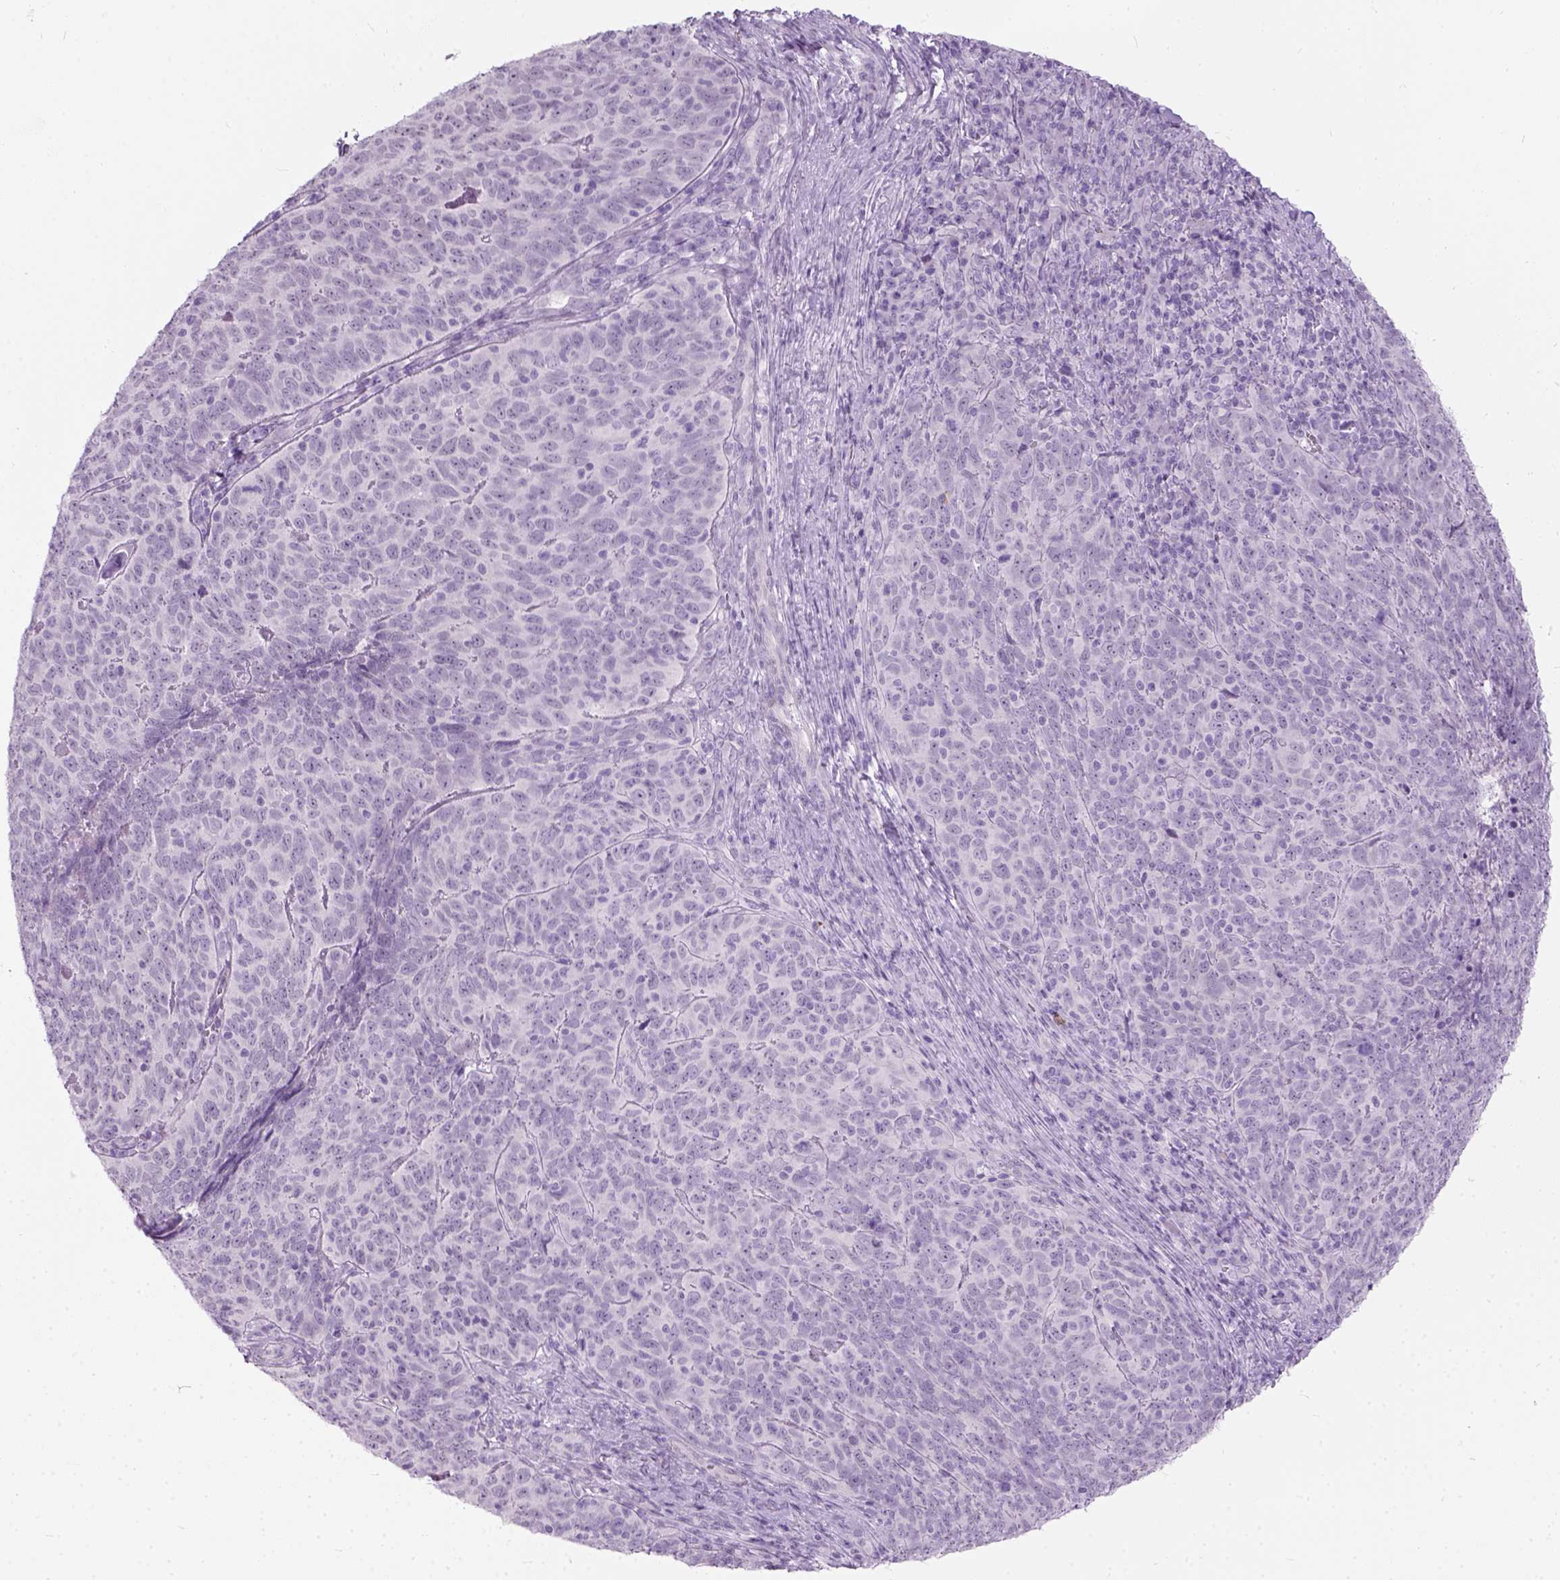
{"staining": {"intensity": "negative", "quantity": "none", "location": "none"}, "tissue": "skin cancer", "cell_type": "Tumor cells", "image_type": "cancer", "snomed": [{"axis": "morphology", "description": "Squamous cell carcinoma, NOS"}, {"axis": "topography", "description": "Skin"}, {"axis": "topography", "description": "Anal"}], "caption": "High magnification brightfield microscopy of skin cancer stained with DAB (brown) and counterstained with hematoxylin (blue): tumor cells show no significant positivity.", "gene": "AXDND1", "patient": {"sex": "female", "age": 51}}